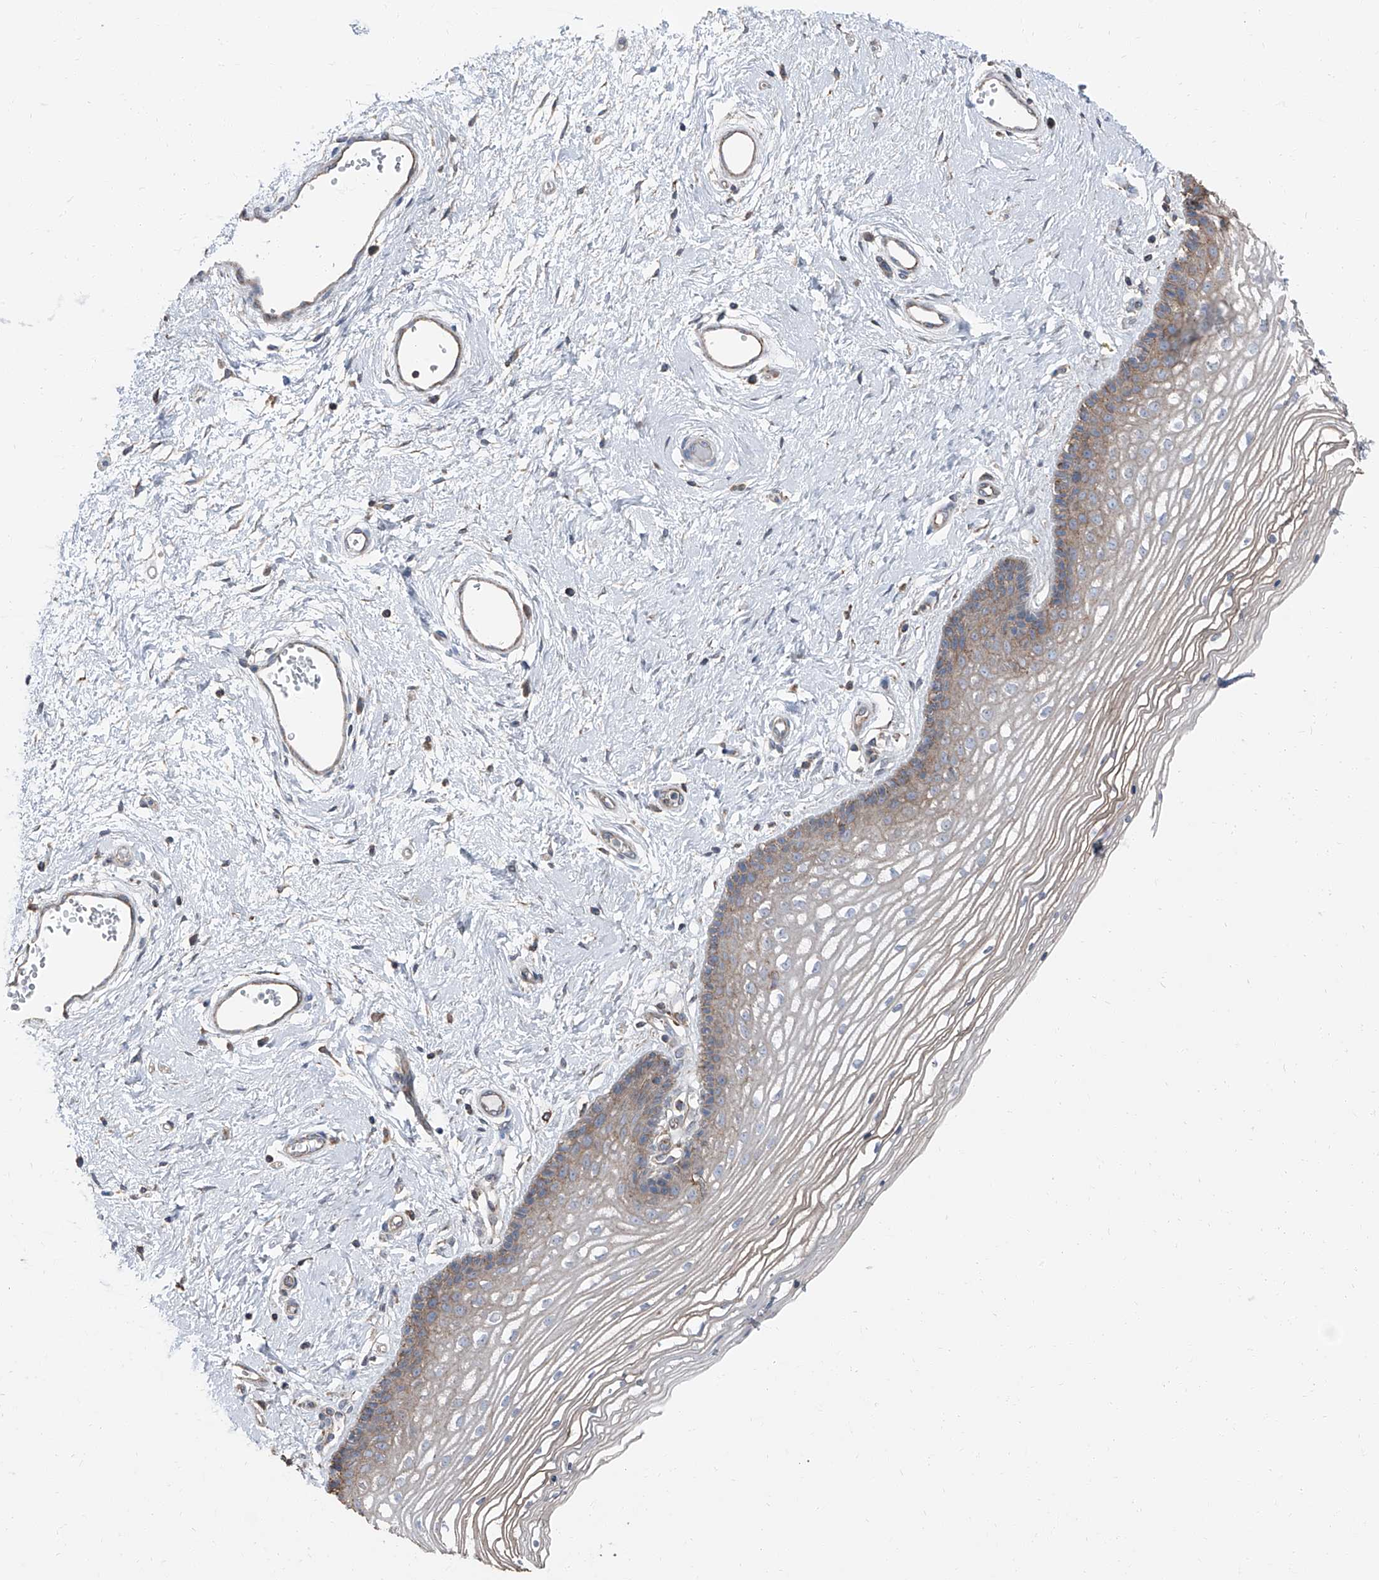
{"staining": {"intensity": "weak", "quantity": "25%-75%", "location": "cytoplasmic/membranous"}, "tissue": "vagina", "cell_type": "Squamous epithelial cells", "image_type": "normal", "snomed": [{"axis": "morphology", "description": "Normal tissue, NOS"}, {"axis": "topography", "description": "Vagina"}], "caption": "Brown immunohistochemical staining in unremarkable vagina reveals weak cytoplasmic/membranous positivity in approximately 25%-75% of squamous epithelial cells. (Brightfield microscopy of DAB IHC at high magnification).", "gene": "GPR142", "patient": {"sex": "female", "age": 46}}